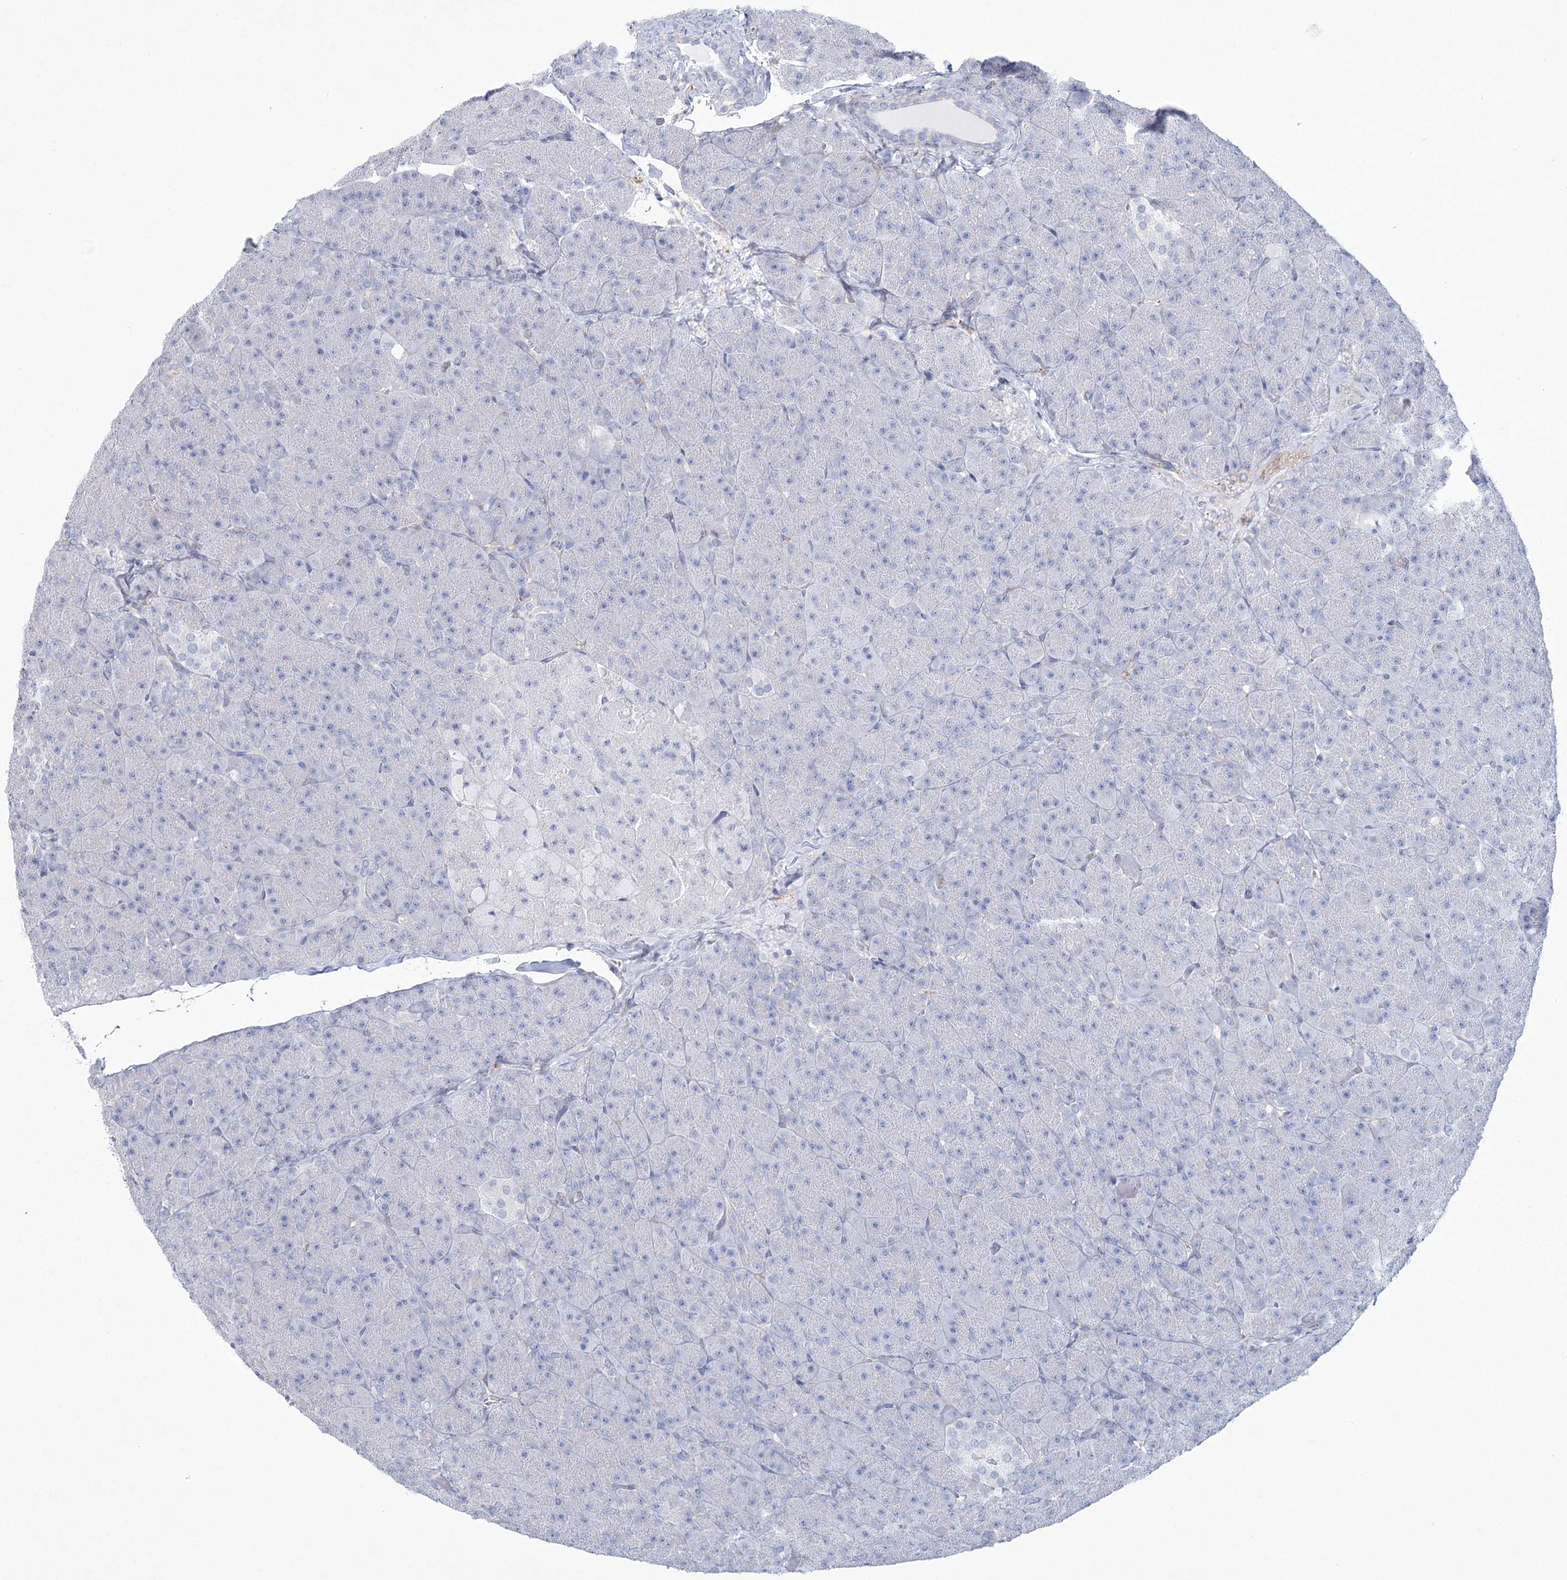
{"staining": {"intensity": "negative", "quantity": "none", "location": "none"}, "tissue": "pancreas", "cell_type": "Exocrine glandular cells", "image_type": "normal", "snomed": [{"axis": "morphology", "description": "Normal tissue, NOS"}, {"axis": "topography", "description": "Pancreas"}], "caption": "IHC histopathology image of unremarkable pancreas: pancreas stained with DAB displays no significant protein expression in exocrine glandular cells. The staining is performed using DAB (3,3'-diaminobenzidine) brown chromogen with nuclei counter-stained in using hematoxylin.", "gene": "CCDC88A", "patient": {"sex": "male", "age": 36}}